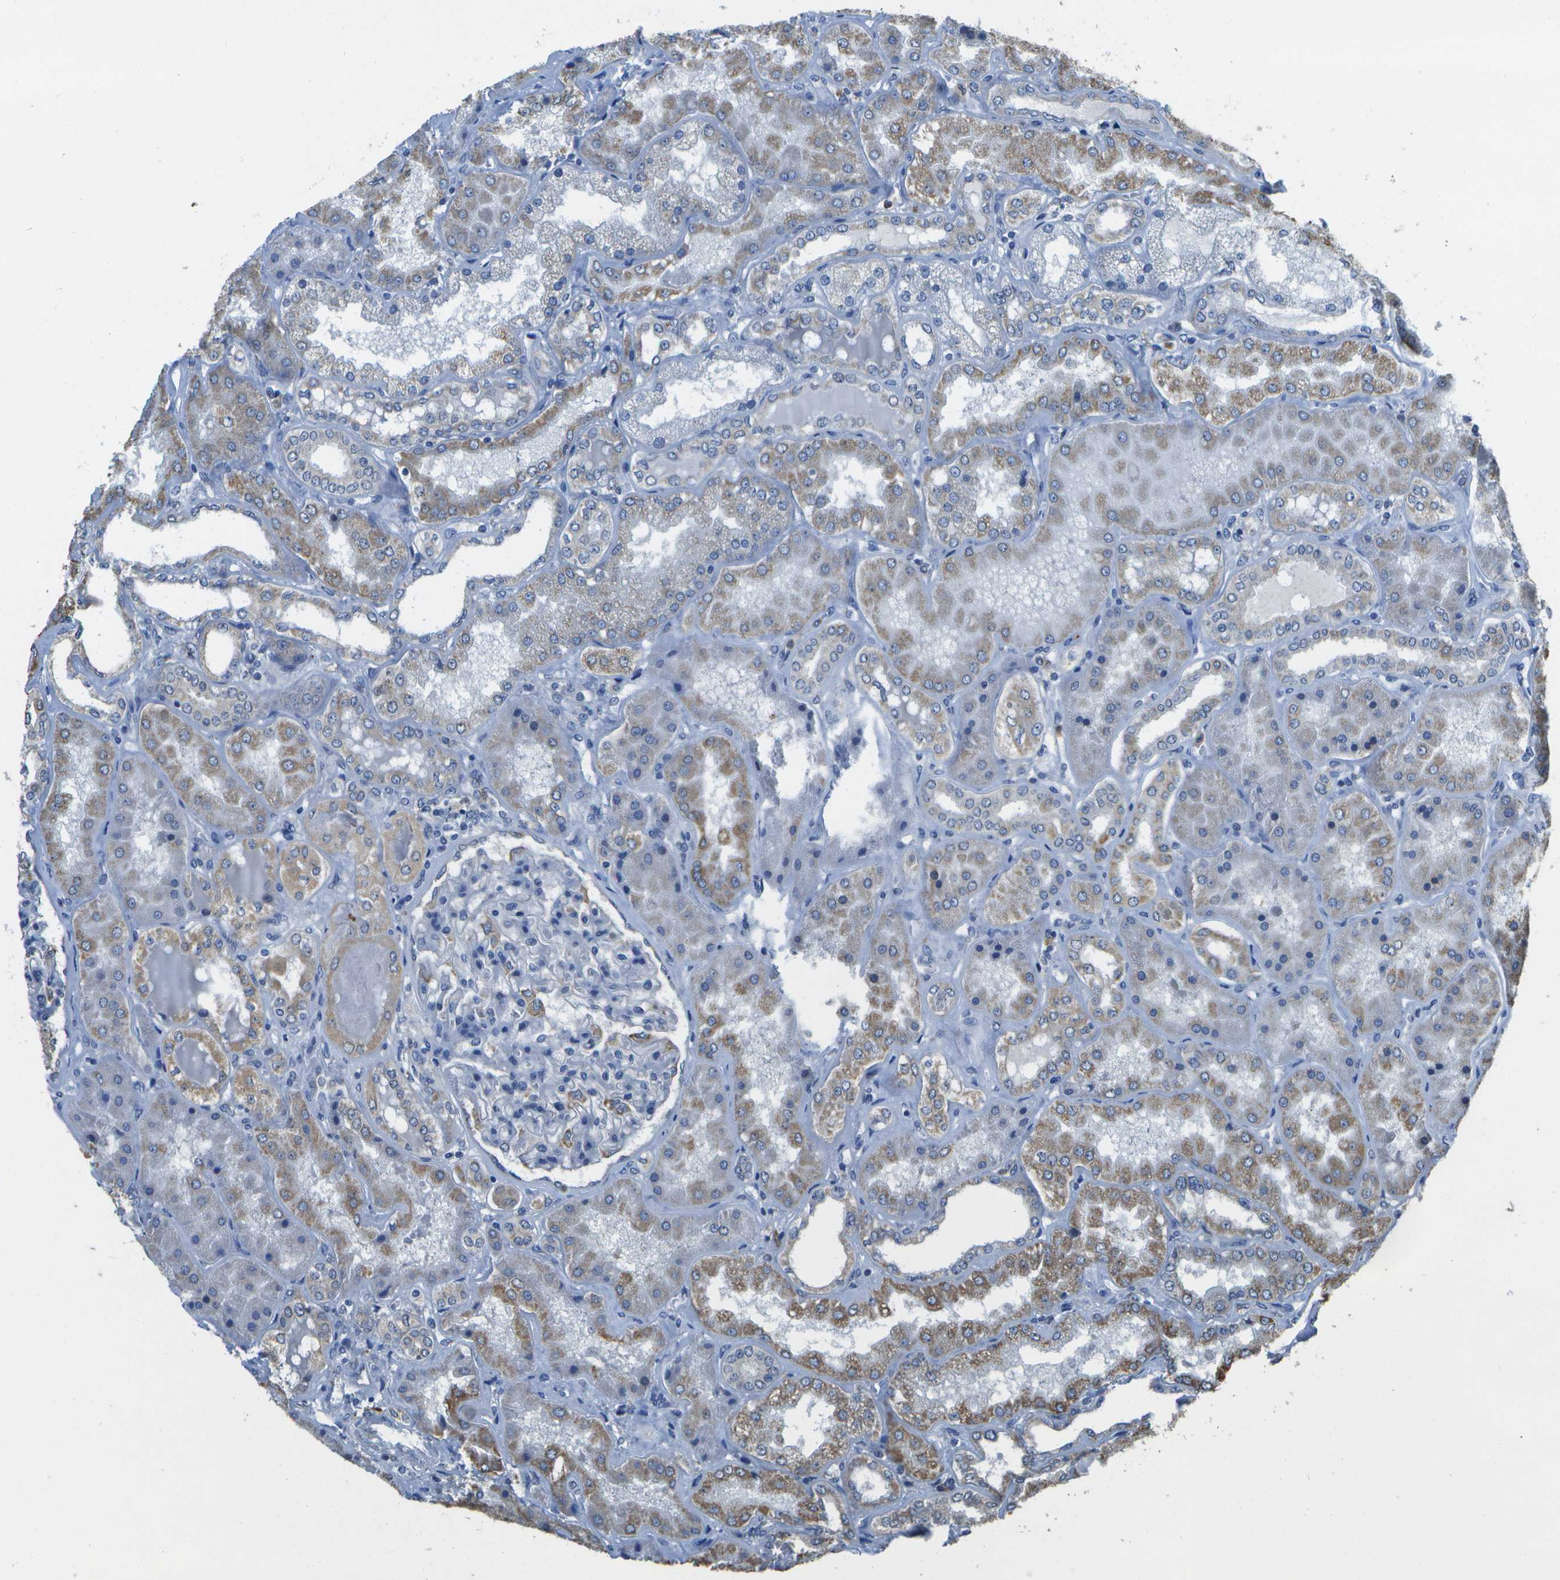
{"staining": {"intensity": "moderate", "quantity": "<25%", "location": "cytoplasmic/membranous"}, "tissue": "kidney", "cell_type": "Cells in glomeruli", "image_type": "normal", "snomed": [{"axis": "morphology", "description": "Normal tissue, NOS"}, {"axis": "topography", "description": "Kidney"}], "caption": "Cells in glomeruli exhibit low levels of moderate cytoplasmic/membranous positivity in about <25% of cells in benign kidney.", "gene": "DSE", "patient": {"sex": "female", "age": 56}}